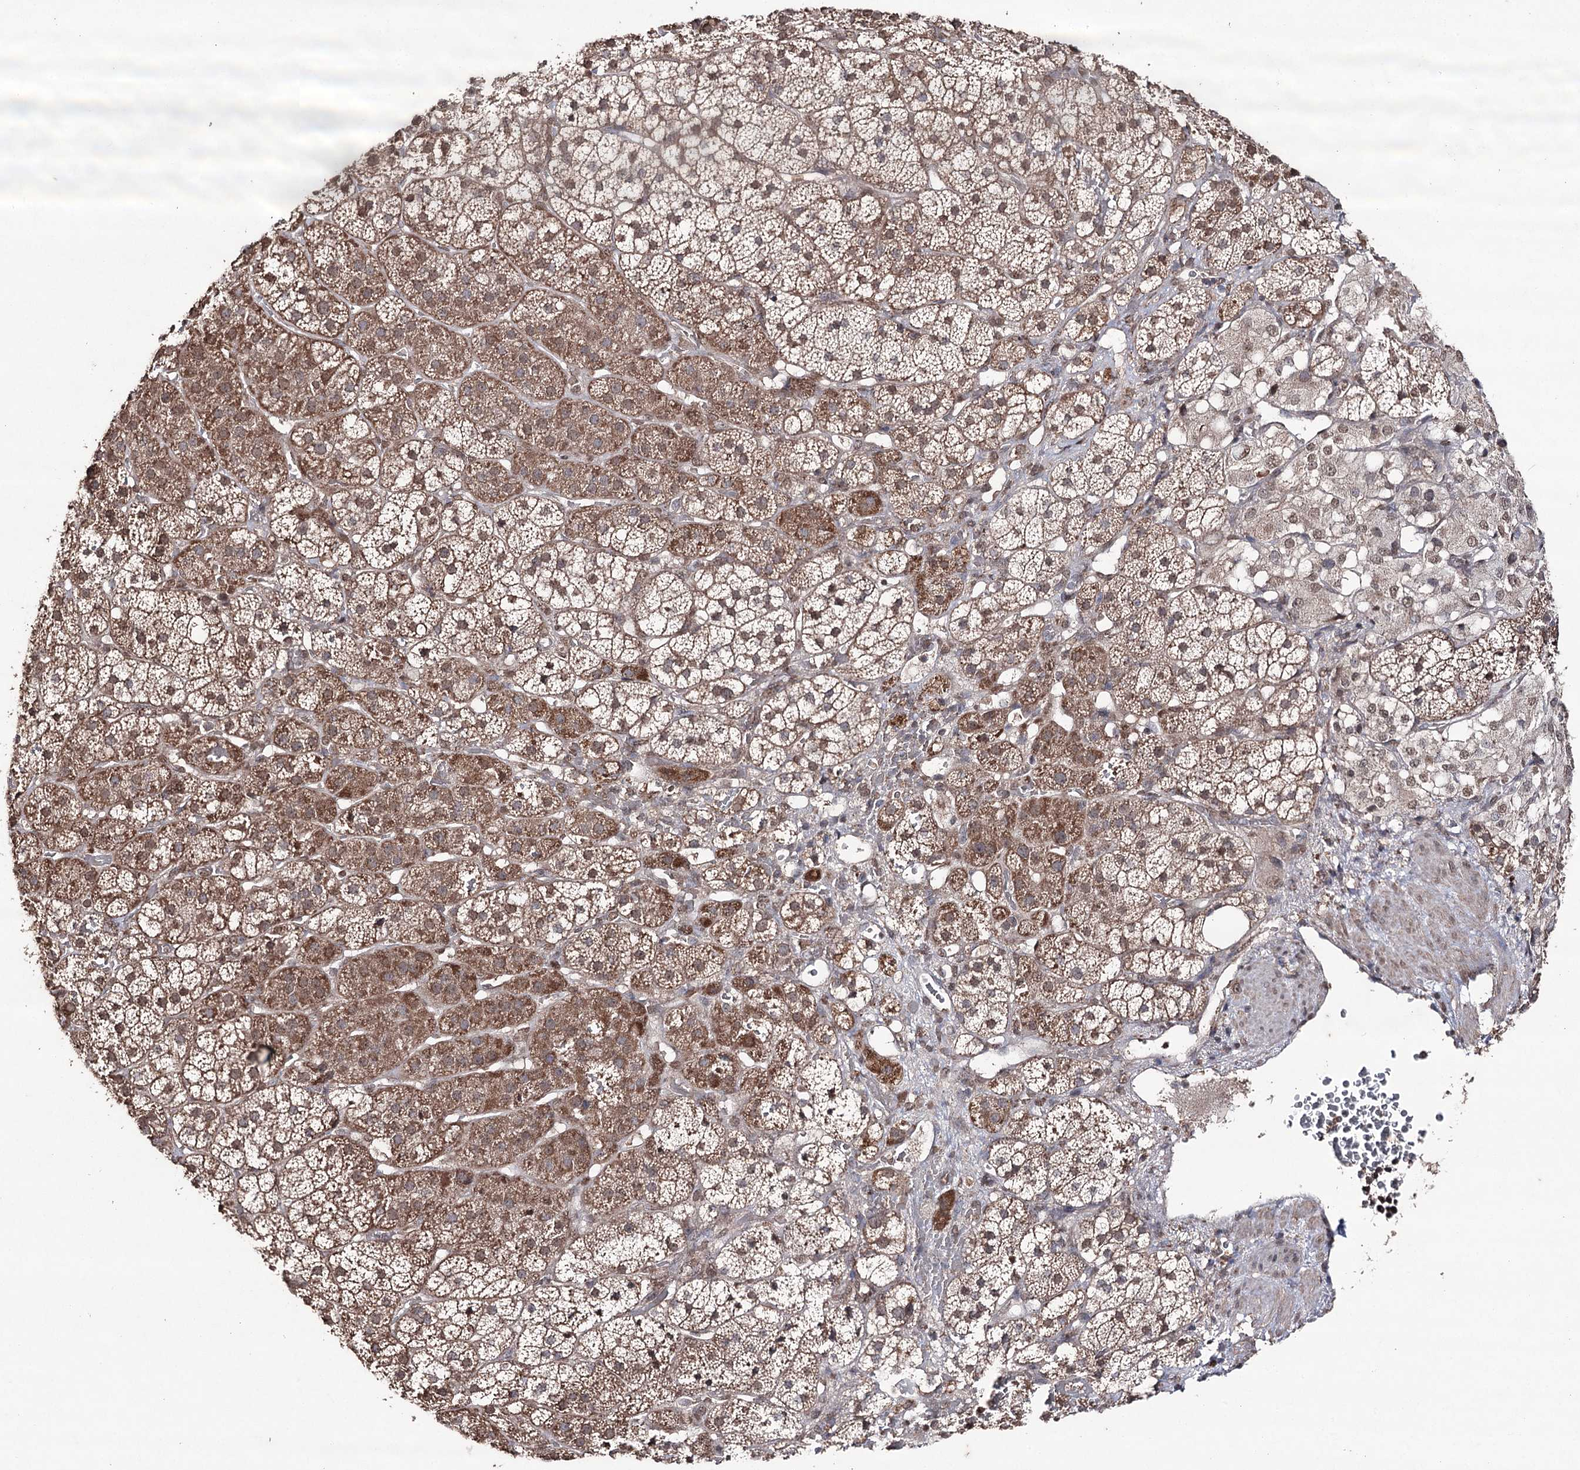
{"staining": {"intensity": "moderate", "quantity": "25%-75%", "location": "cytoplasmic/membranous"}, "tissue": "adrenal gland", "cell_type": "Glandular cells", "image_type": "normal", "snomed": [{"axis": "morphology", "description": "Normal tissue, NOS"}, {"axis": "topography", "description": "Adrenal gland"}], "caption": "Protein staining exhibits moderate cytoplasmic/membranous positivity in about 25%-75% of glandular cells in normal adrenal gland.", "gene": "ATG14", "patient": {"sex": "female", "age": 44}}